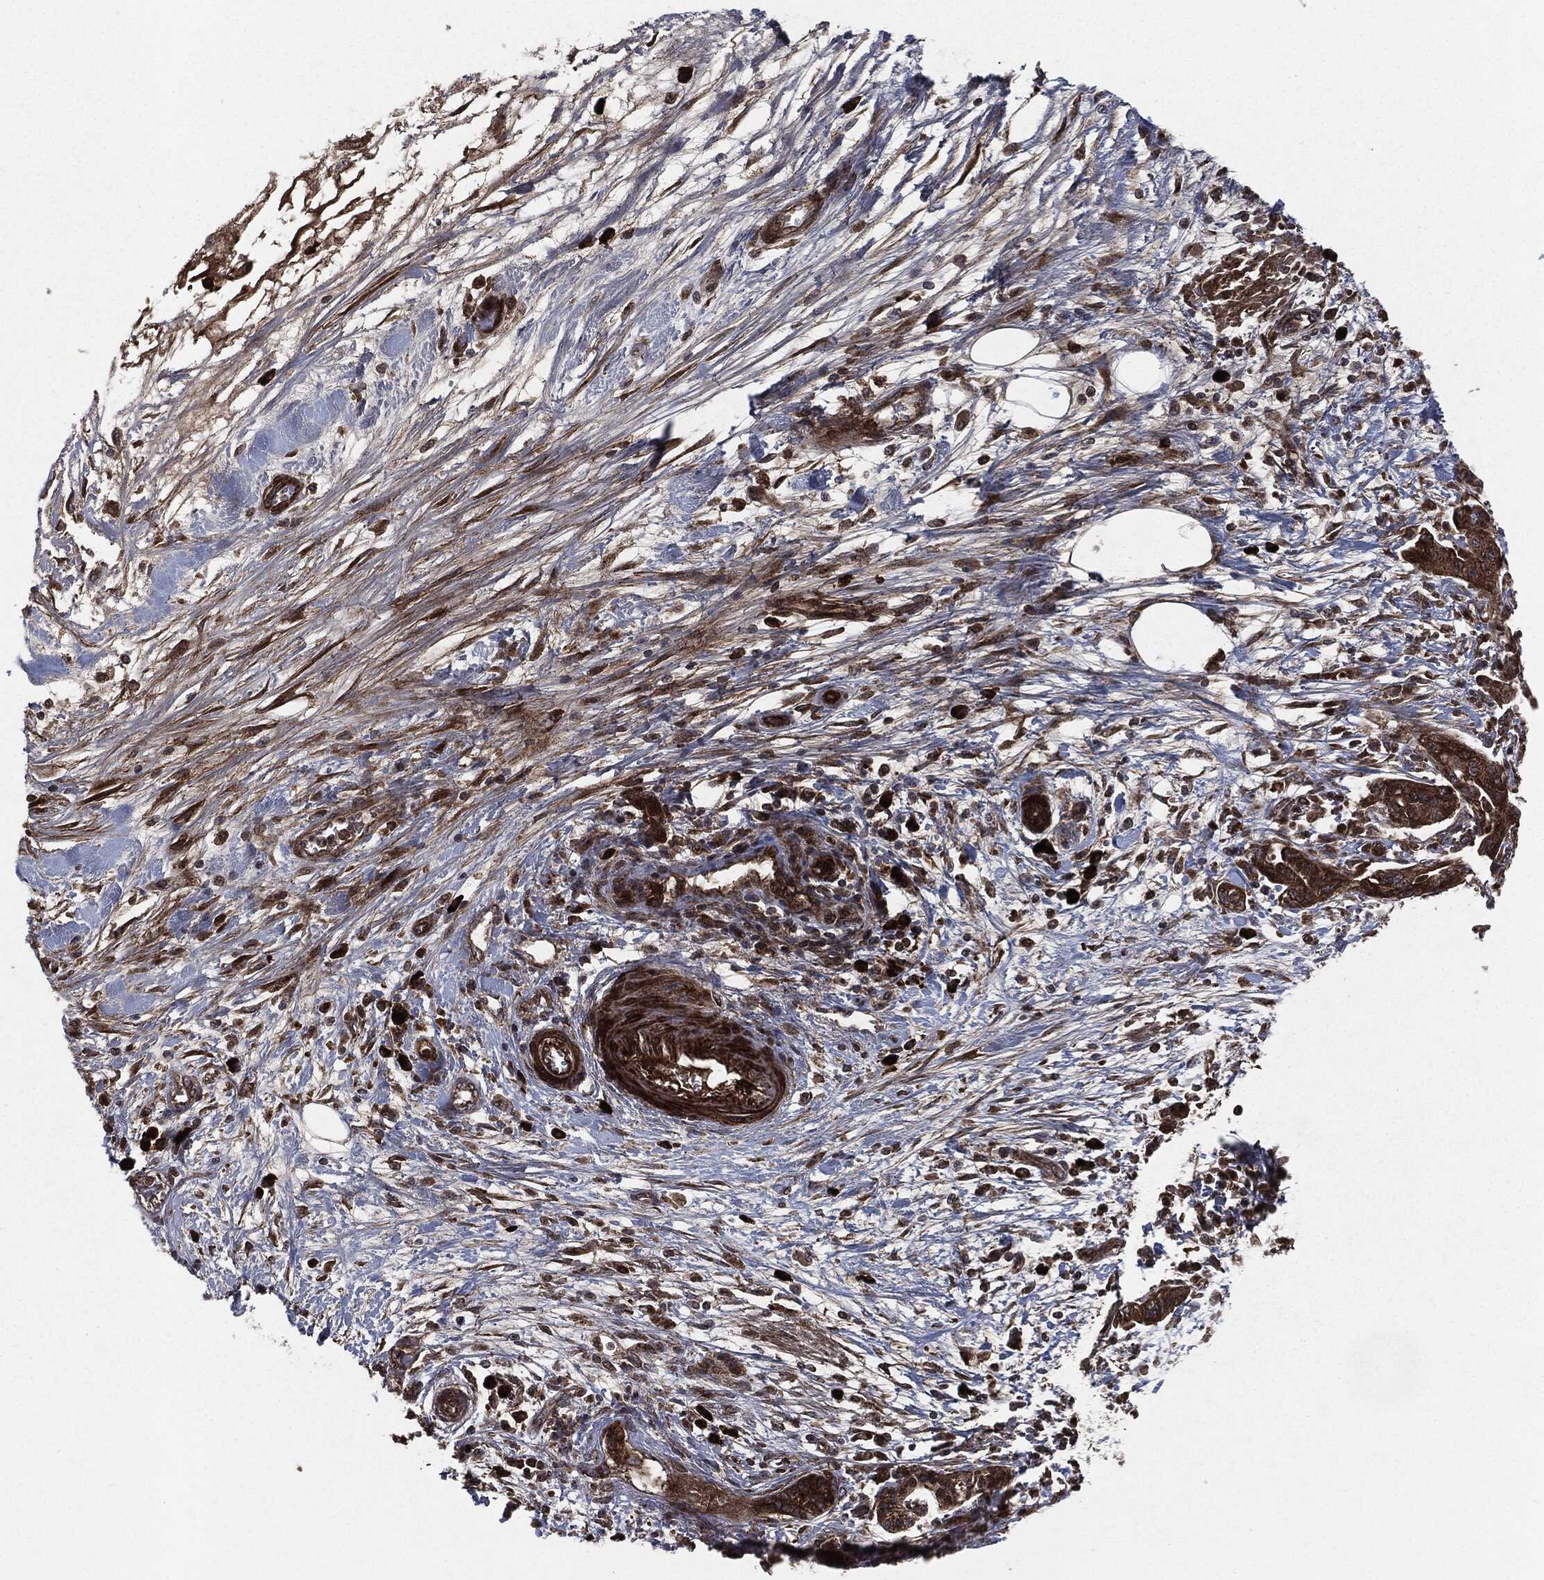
{"staining": {"intensity": "strong", "quantity": ">75%", "location": "cytoplasmic/membranous"}, "tissue": "pancreatic cancer", "cell_type": "Tumor cells", "image_type": "cancer", "snomed": [{"axis": "morphology", "description": "Adenocarcinoma, NOS"}, {"axis": "topography", "description": "Pancreas"}], "caption": "An IHC photomicrograph of neoplastic tissue is shown. Protein staining in brown highlights strong cytoplasmic/membranous positivity in pancreatic cancer within tumor cells.", "gene": "RAF1", "patient": {"sex": "female", "age": 73}}